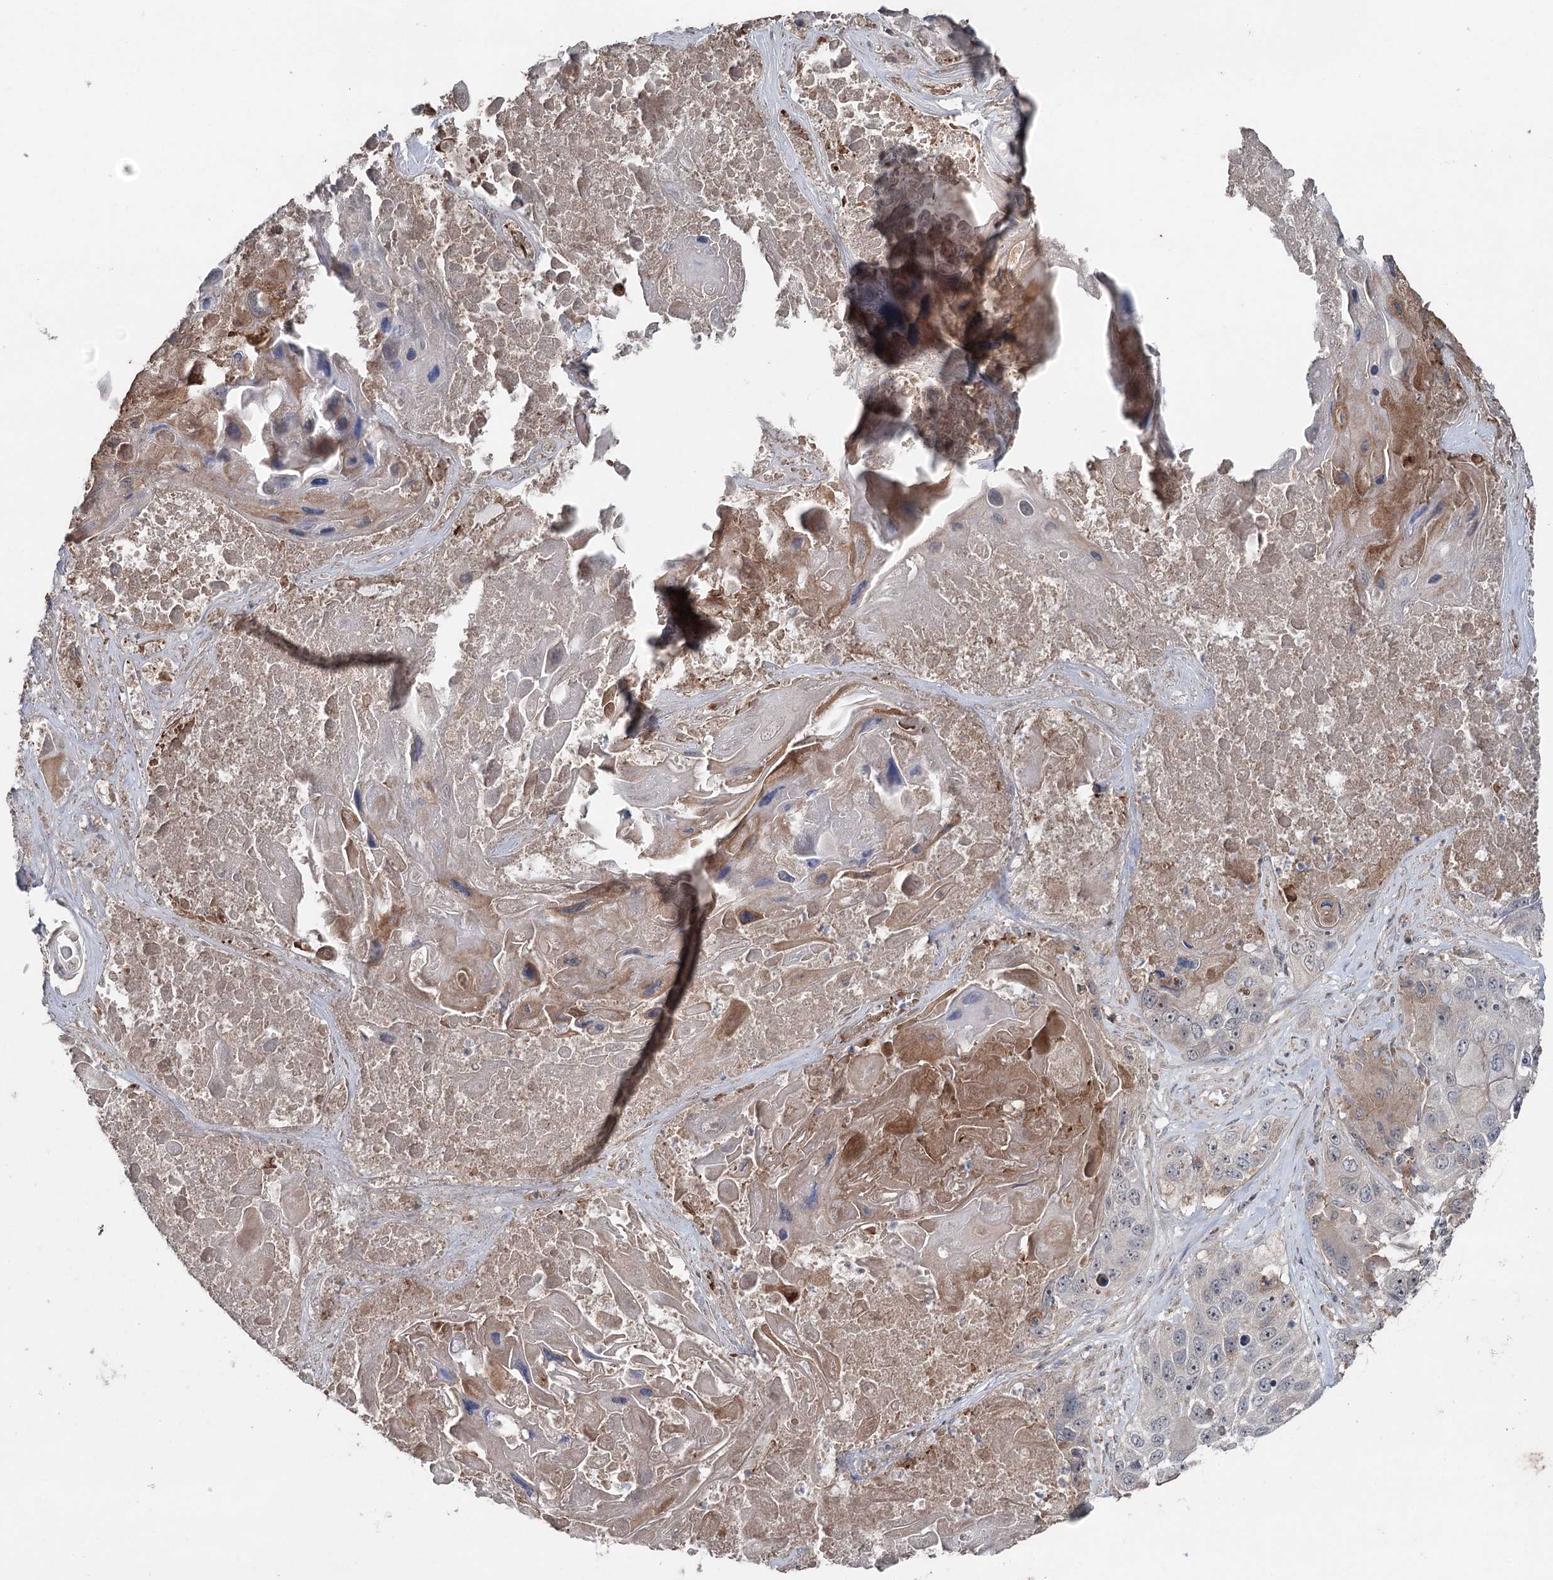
{"staining": {"intensity": "weak", "quantity": "<25%", "location": "cytoplasmic/membranous"}, "tissue": "lung cancer", "cell_type": "Tumor cells", "image_type": "cancer", "snomed": [{"axis": "morphology", "description": "Squamous cell carcinoma, NOS"}, {"axis": "topography", "description": "Lung"}], "caption": "The immunohistochemistry image has no significant positivity in tumor cells of squamous cell carcinoma (lung) tissue. The staining is performed using DAB (3,3'-diaminobenzidine) brown chromogen with nuclei counter-stained in using hematoxylin.", "gene": "MAPK8IP2", "patient": {"sex": "male", "age": 61}}